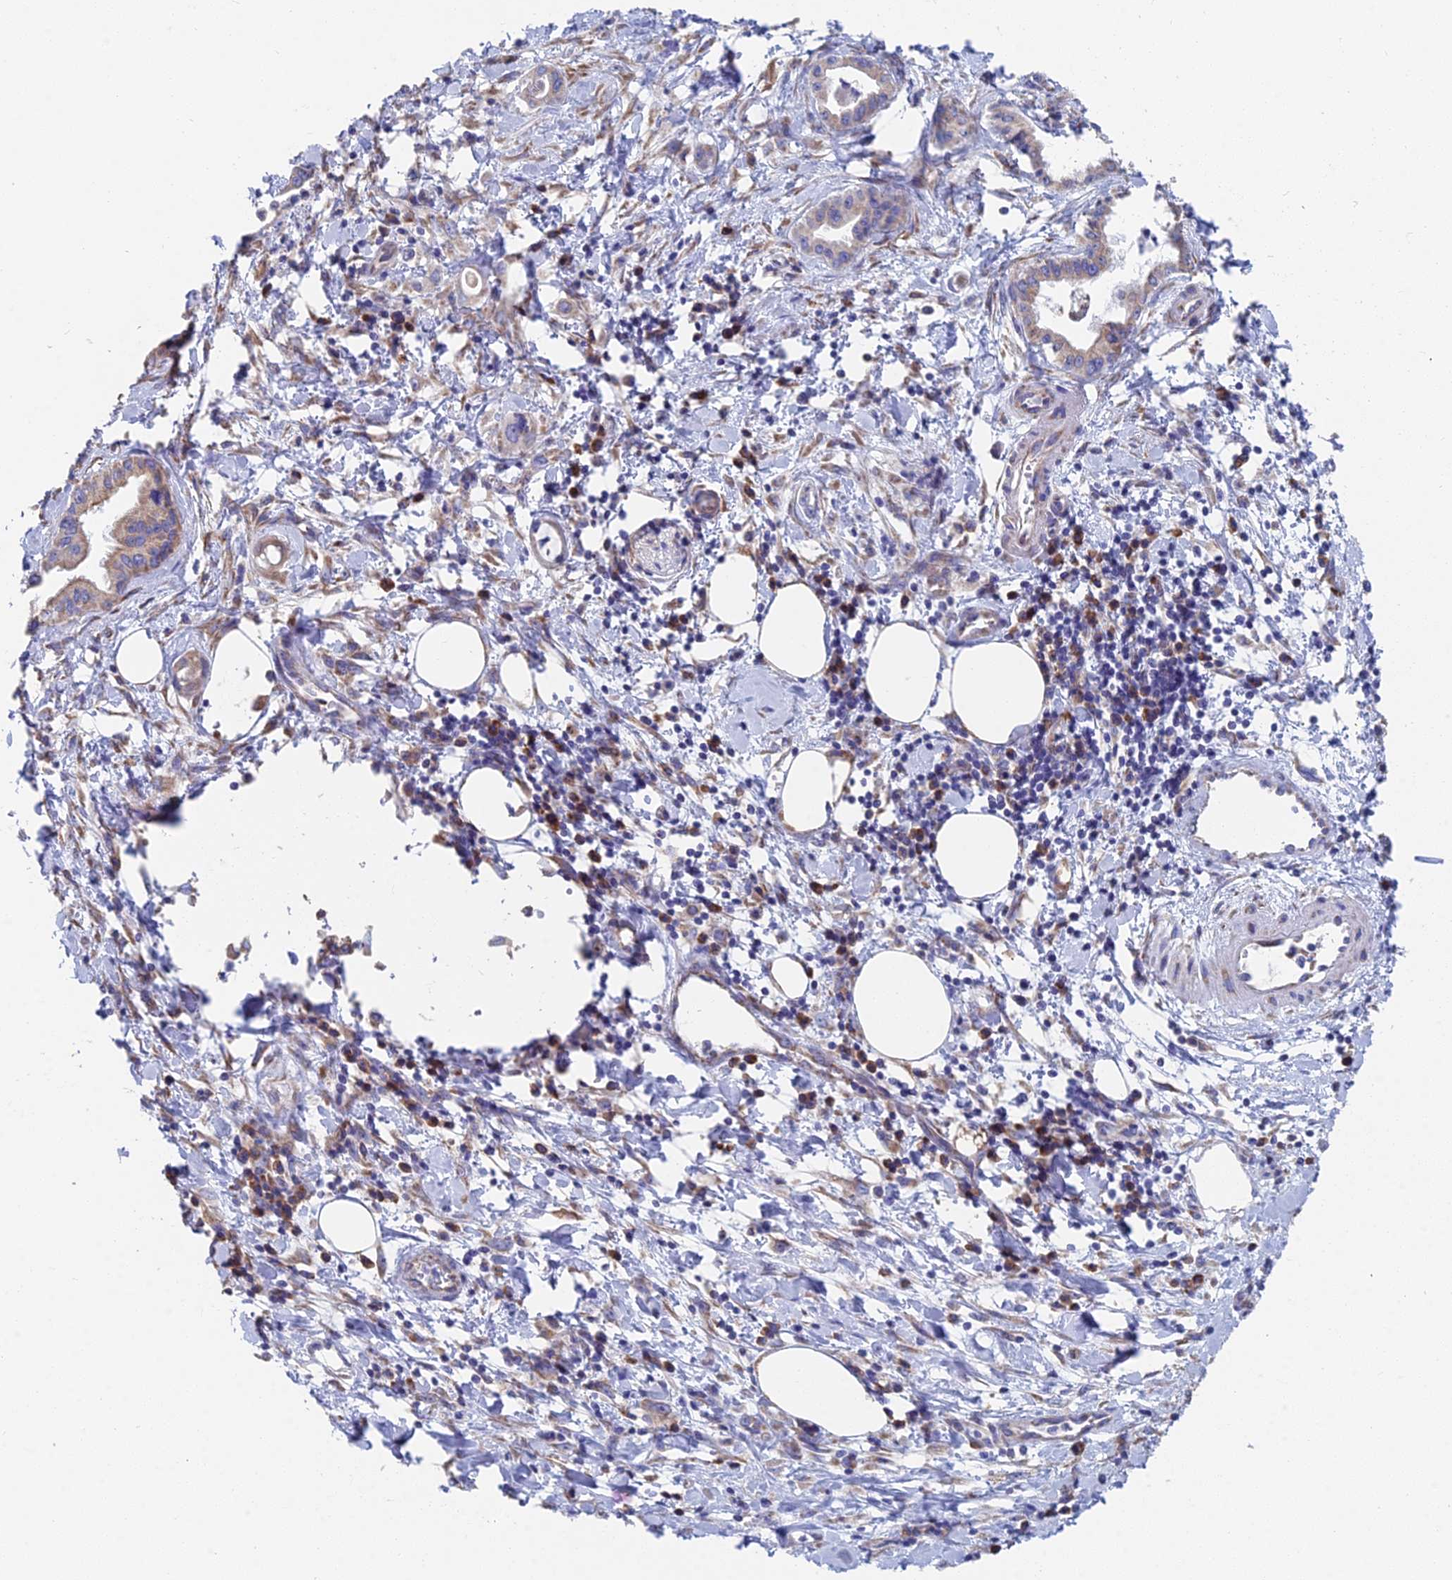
{"staining": {"intensity": "moderate", "quantity": "<25%", "location": "cytoplasmic/membranous"}, "tissue": "pancreatic cancer", "cell_type": "Tumor cells", "image_type": "cancer", "snomed": [{"axis": "morphology", "description": "Adenocarcinoma, NOS"}, {"axis": "topography", "description": "Pancreas"}], "caption": "Pancreatic adenocarcinoma stained with a protein marker demonstrates moderate staining in tumor cells.", "gene": "CRACR2B", "patient": {"sex": "female", "age": 77}}